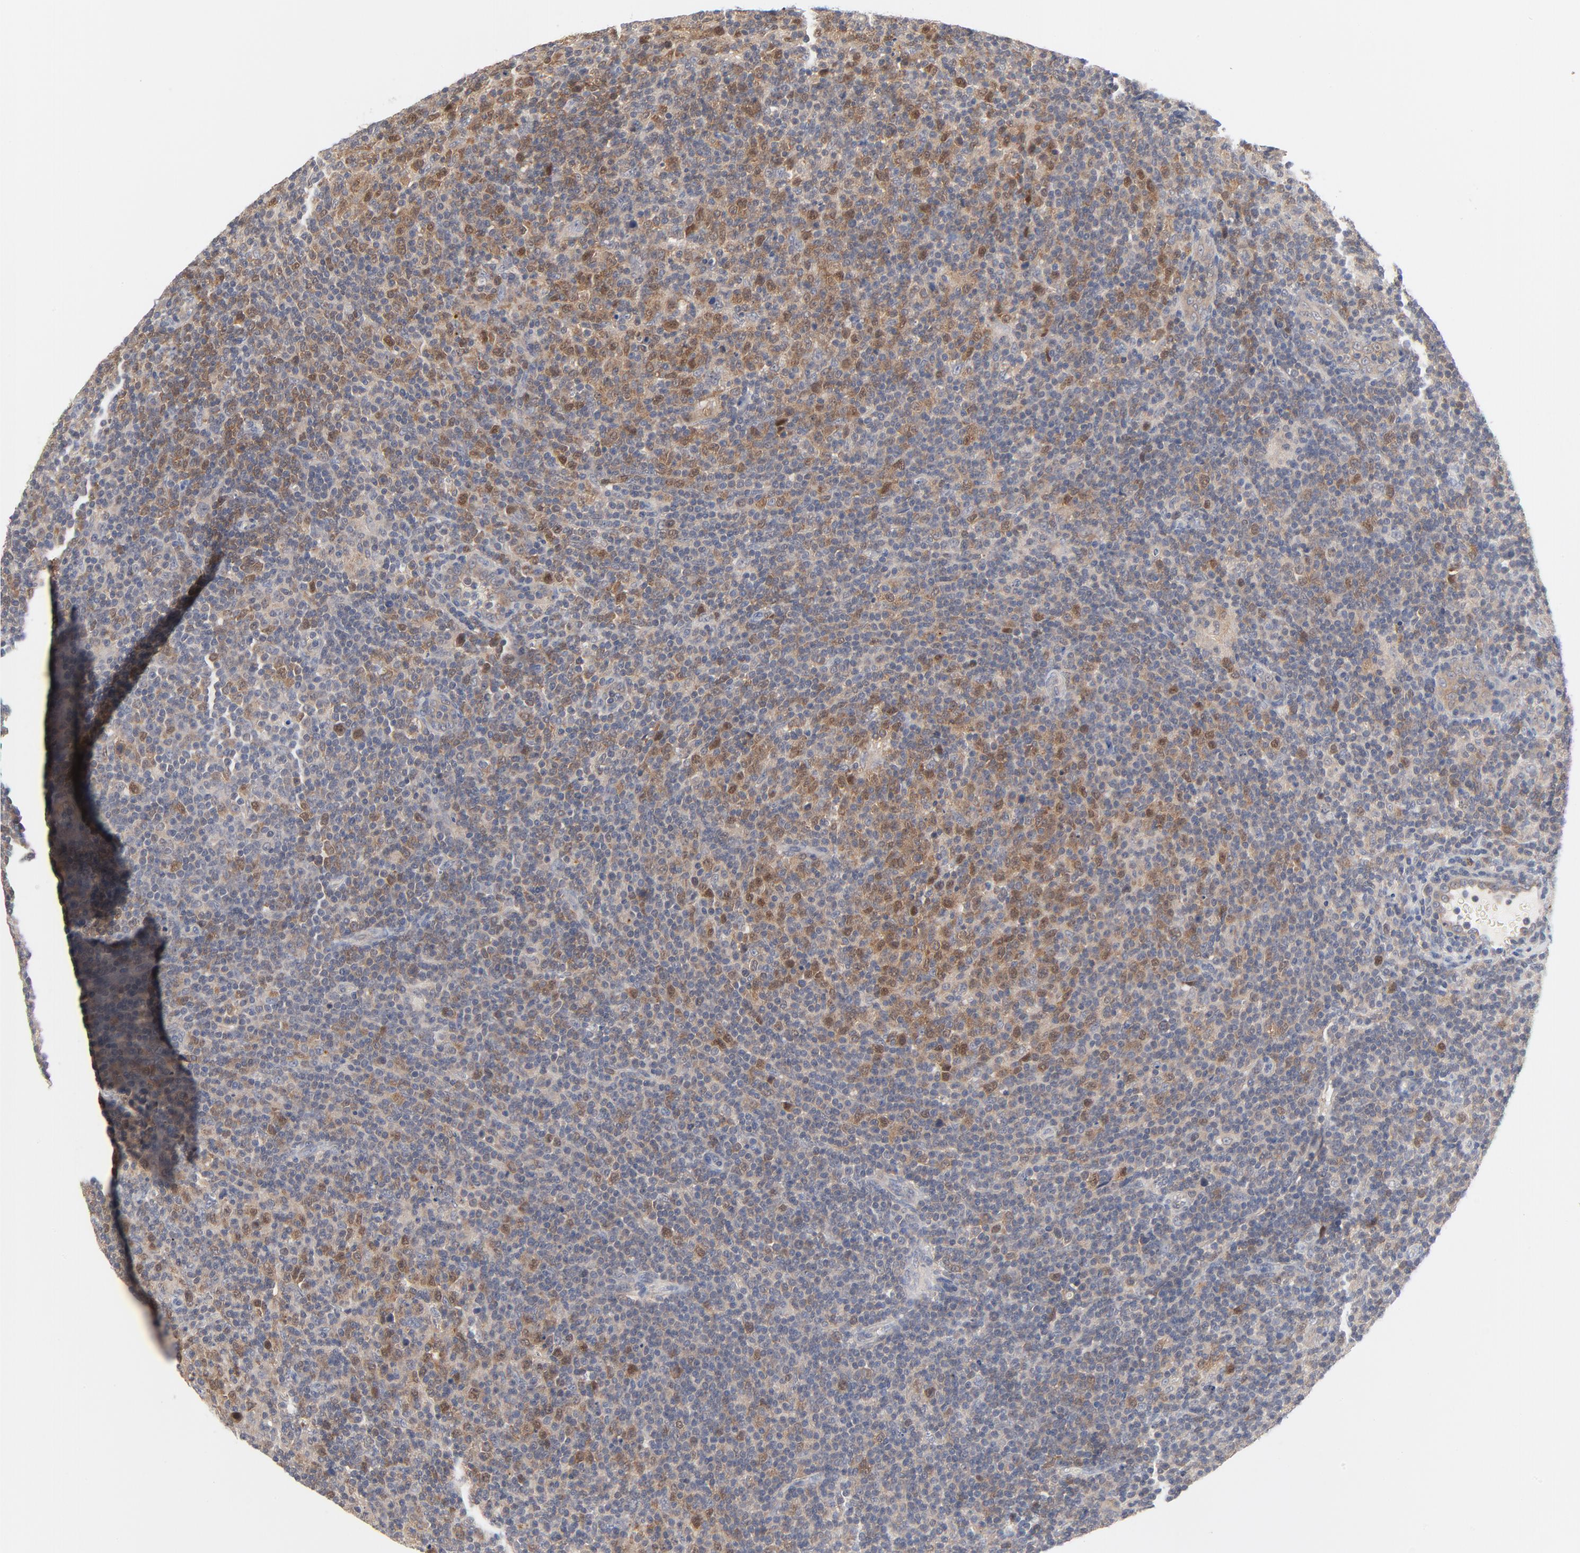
{"staining": {"intensity": "moderate", "quantity": "<25%", "location": "cytoplasmic/membranous"}, "tissue": "lymphoma", "cell_type": "Tumor cells", "image_type": "cancer", "snomed": [{"axis": "morphology", "description": "Malignant lymphoma, non-Hodgkin's type, Low grade"}, {"axis": "topography", "description": "Lymph node"}], "caption": "Immunohistochemical staining of malignant lymphoma, non-Hodgkin's type (low-grade) reveals moderate cytoplasmic/membranous protein positivity in approximately <25% of tumor cells.", "gene": "UBL4A", "patient": {"sex": "male", "age": 70}}